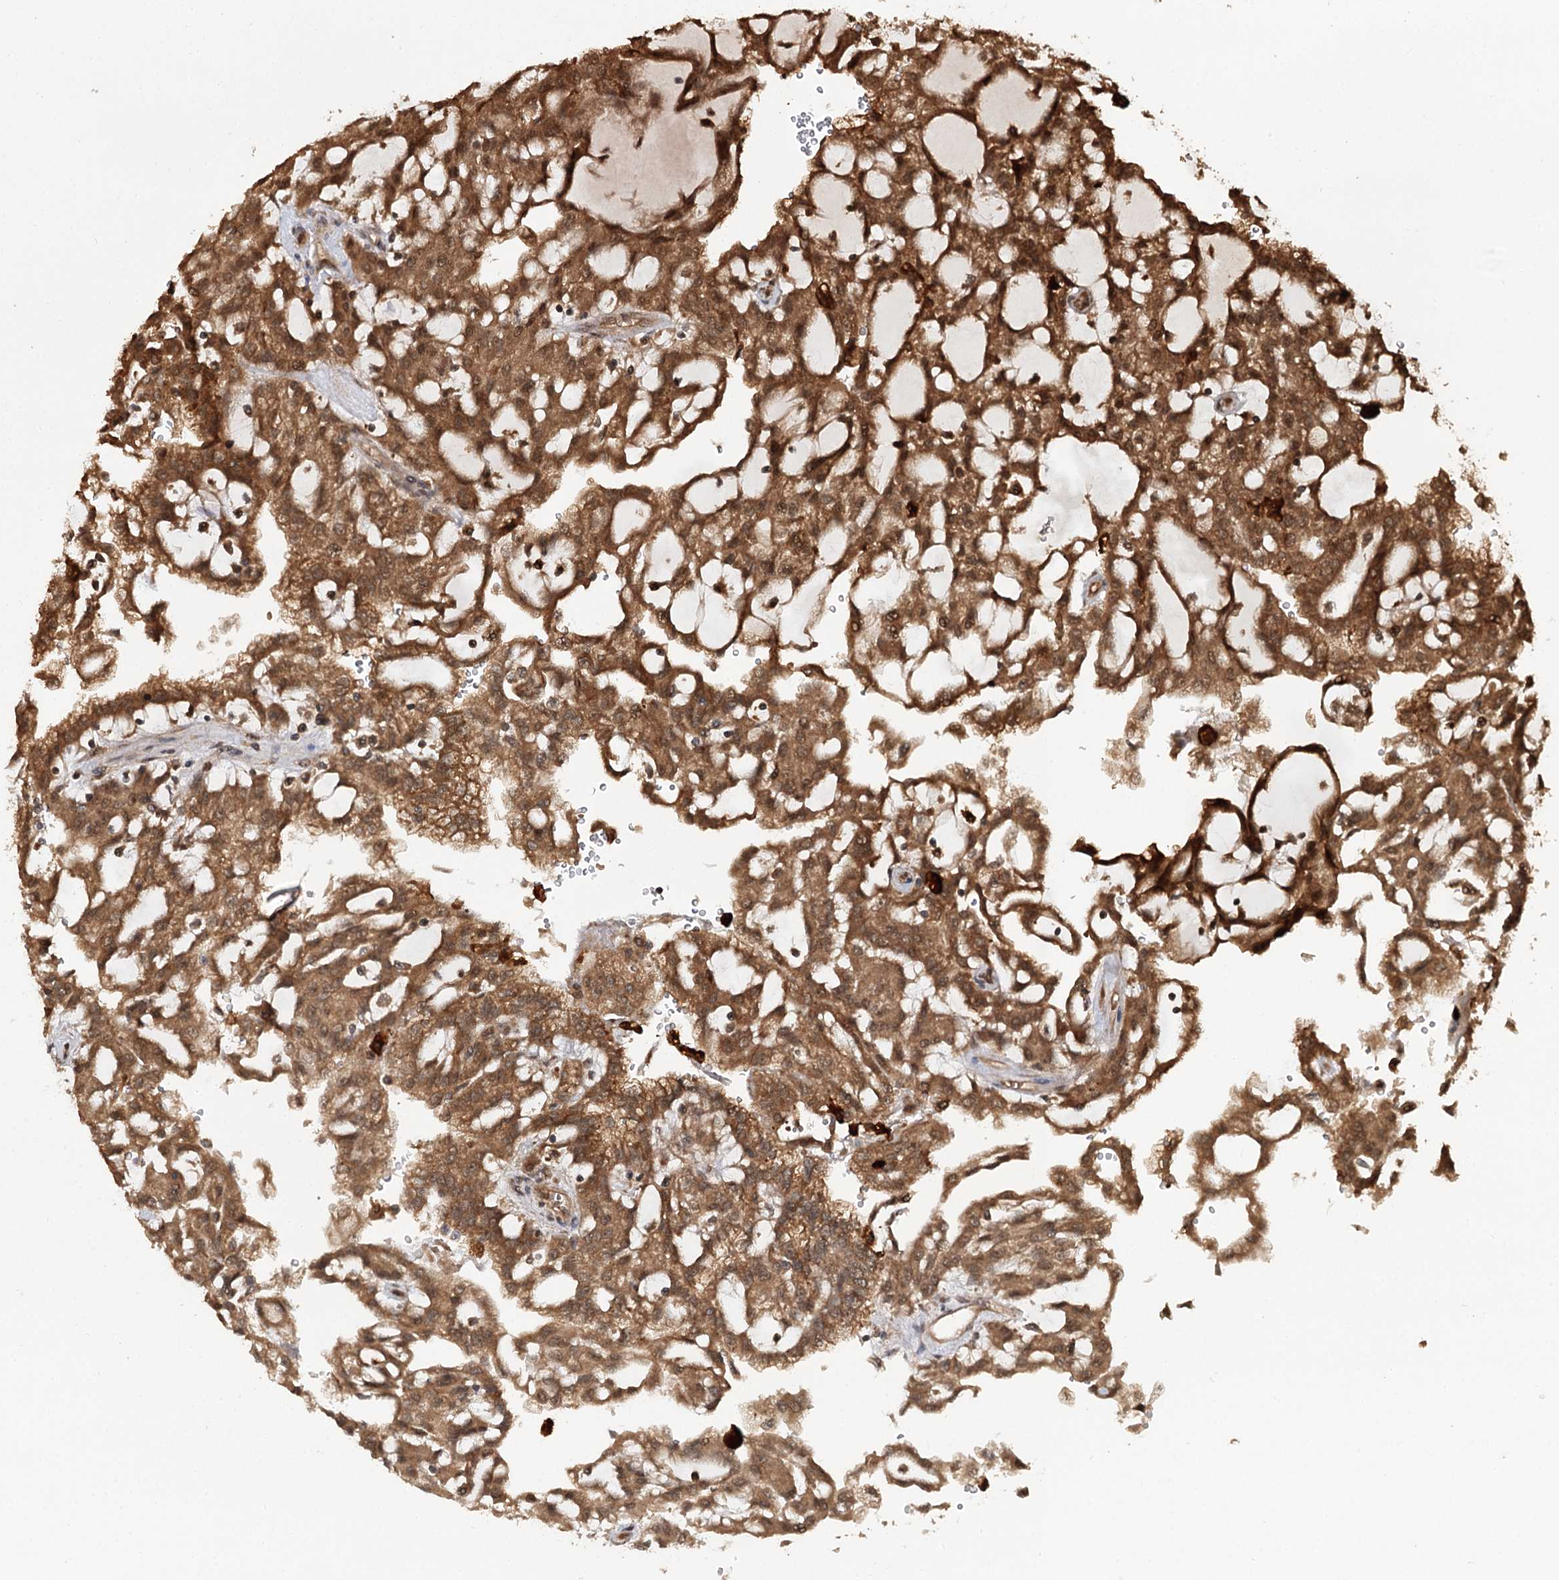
{"staining": {"intensity": "moderate", "quantity": ">75%", "location": "cytoplasmic/membranous,nuclear"}, "tissue": "renal cancer", "cell_type": "Tumor cells", "image_type": "cancer", "snomed": [{"axis": "morphology", "description": "Adenocarcinoma, NOS"}, {"axis": "topography", "description": "Kidney"}], "caption": "High-magnification brightfield microscopy of adenocarcinoma (renal) stained with DAB (3,3'-diaminobenzidine) (brown) and counterstained with hematoxylin (blue). tumor cells exhibit moderate cytoplasmic/membranous and nuclear expression is seen in approximately>75% of cells. The staining is performed using DAB (3,3'-diaminobenzidine) brown chromogen to label protein expression. The nuclei are counter-stained blue using hematoxylin.", "gene": "N6AMT1", "patient": {"sex": "male", "age": 63}}